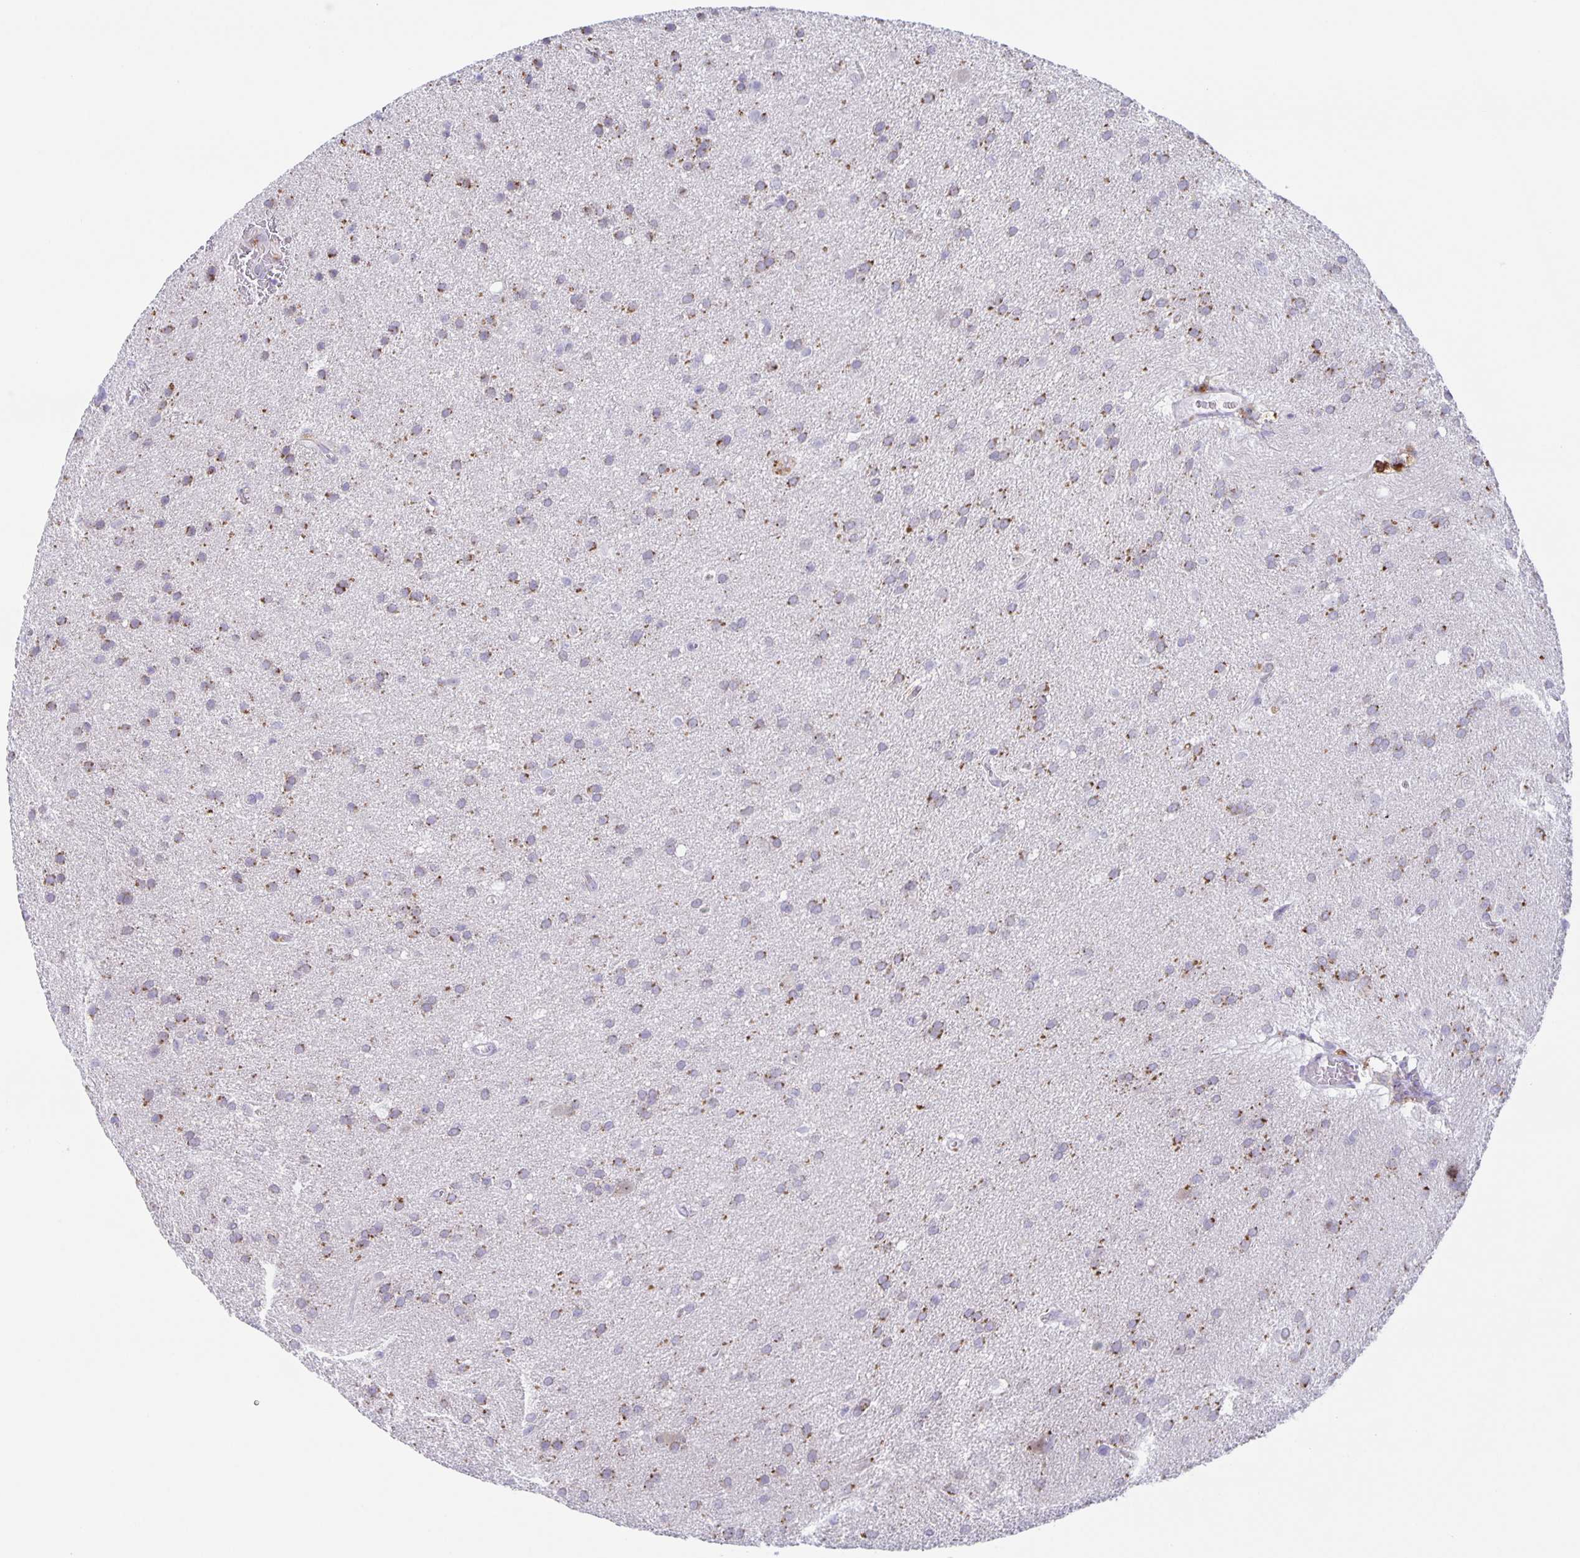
{"staining": {"intensity": "weak", "quantity": "25%-75%", "location": "cytoplasmic/membranous"}, "tissue": "glioma", "cell_type": "Tumor cells", "image_type": "cancer", "snomed": [{"axis": "morphology", "description": "Glioma, malignant, Low grade"}, {"axis": "topography", "description": "Brain"}], "caption": "Low-grade glioma (malignant) stained with immunohistochemistry (IHC) displays weak cytoplasmic/membranous expression in about 25%-75% of tumor cells.", "gene": "LIPA", "patient": {"sex": "female", "age": 54}}